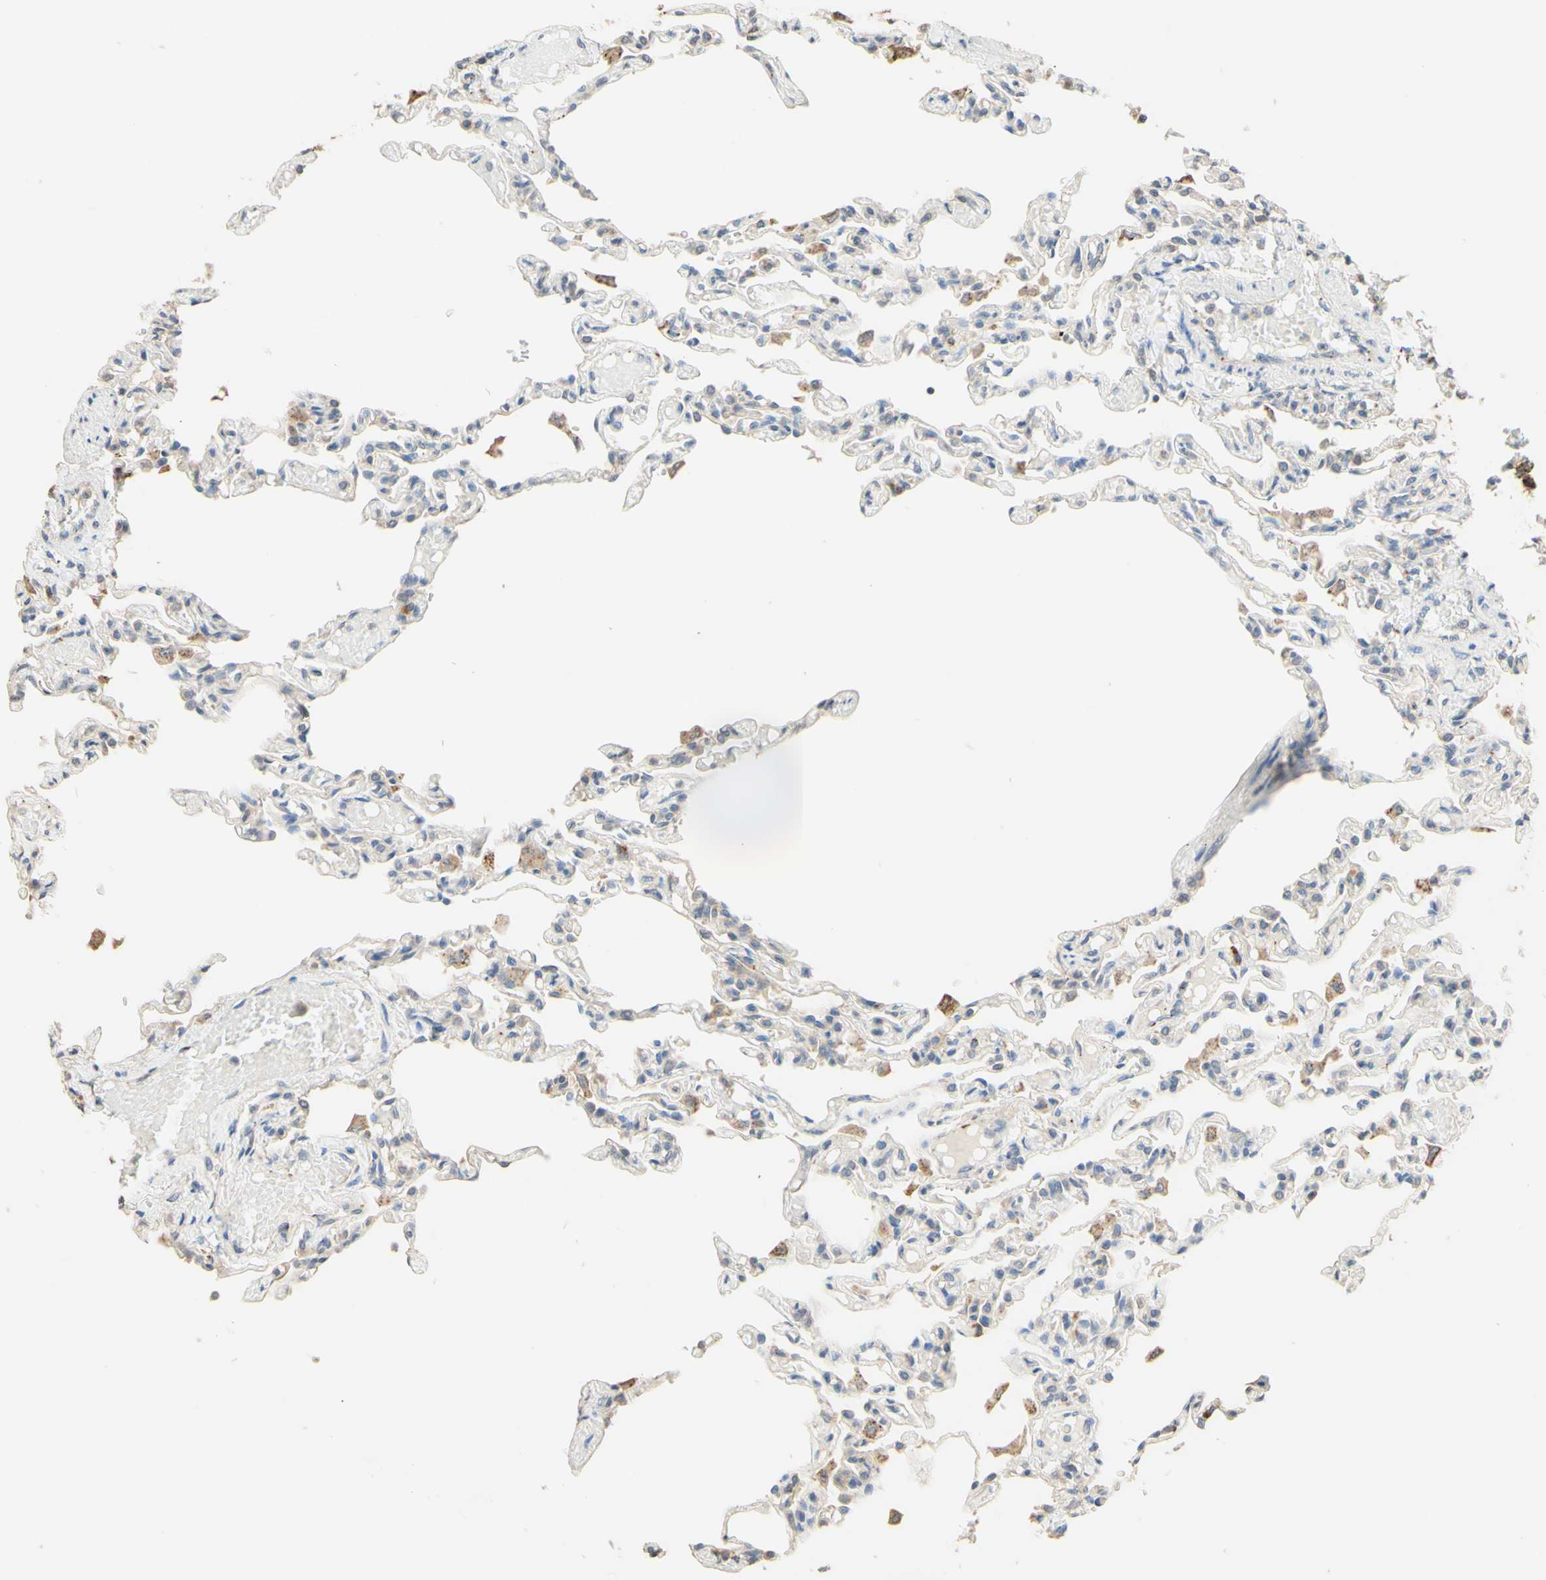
{"staining": {"intensity": "negative", "quantity": "none", "location": "none"}, "tissue": "lung", "cell_type": "Alveolar cells", "image_type": "normal", "snomed": [{"axis": "morphology", "description": "Normal tissue, NOS"}, {"axis": "topography", "description": "Lung"}], "caption": "High power microscopy image of an immunohistochemistry histopathology image of unremarkable lung, revealing no significant expression in alveolar cells.", "gene": "SMIM19", "patient": {"sex": "male", "age": 21}}